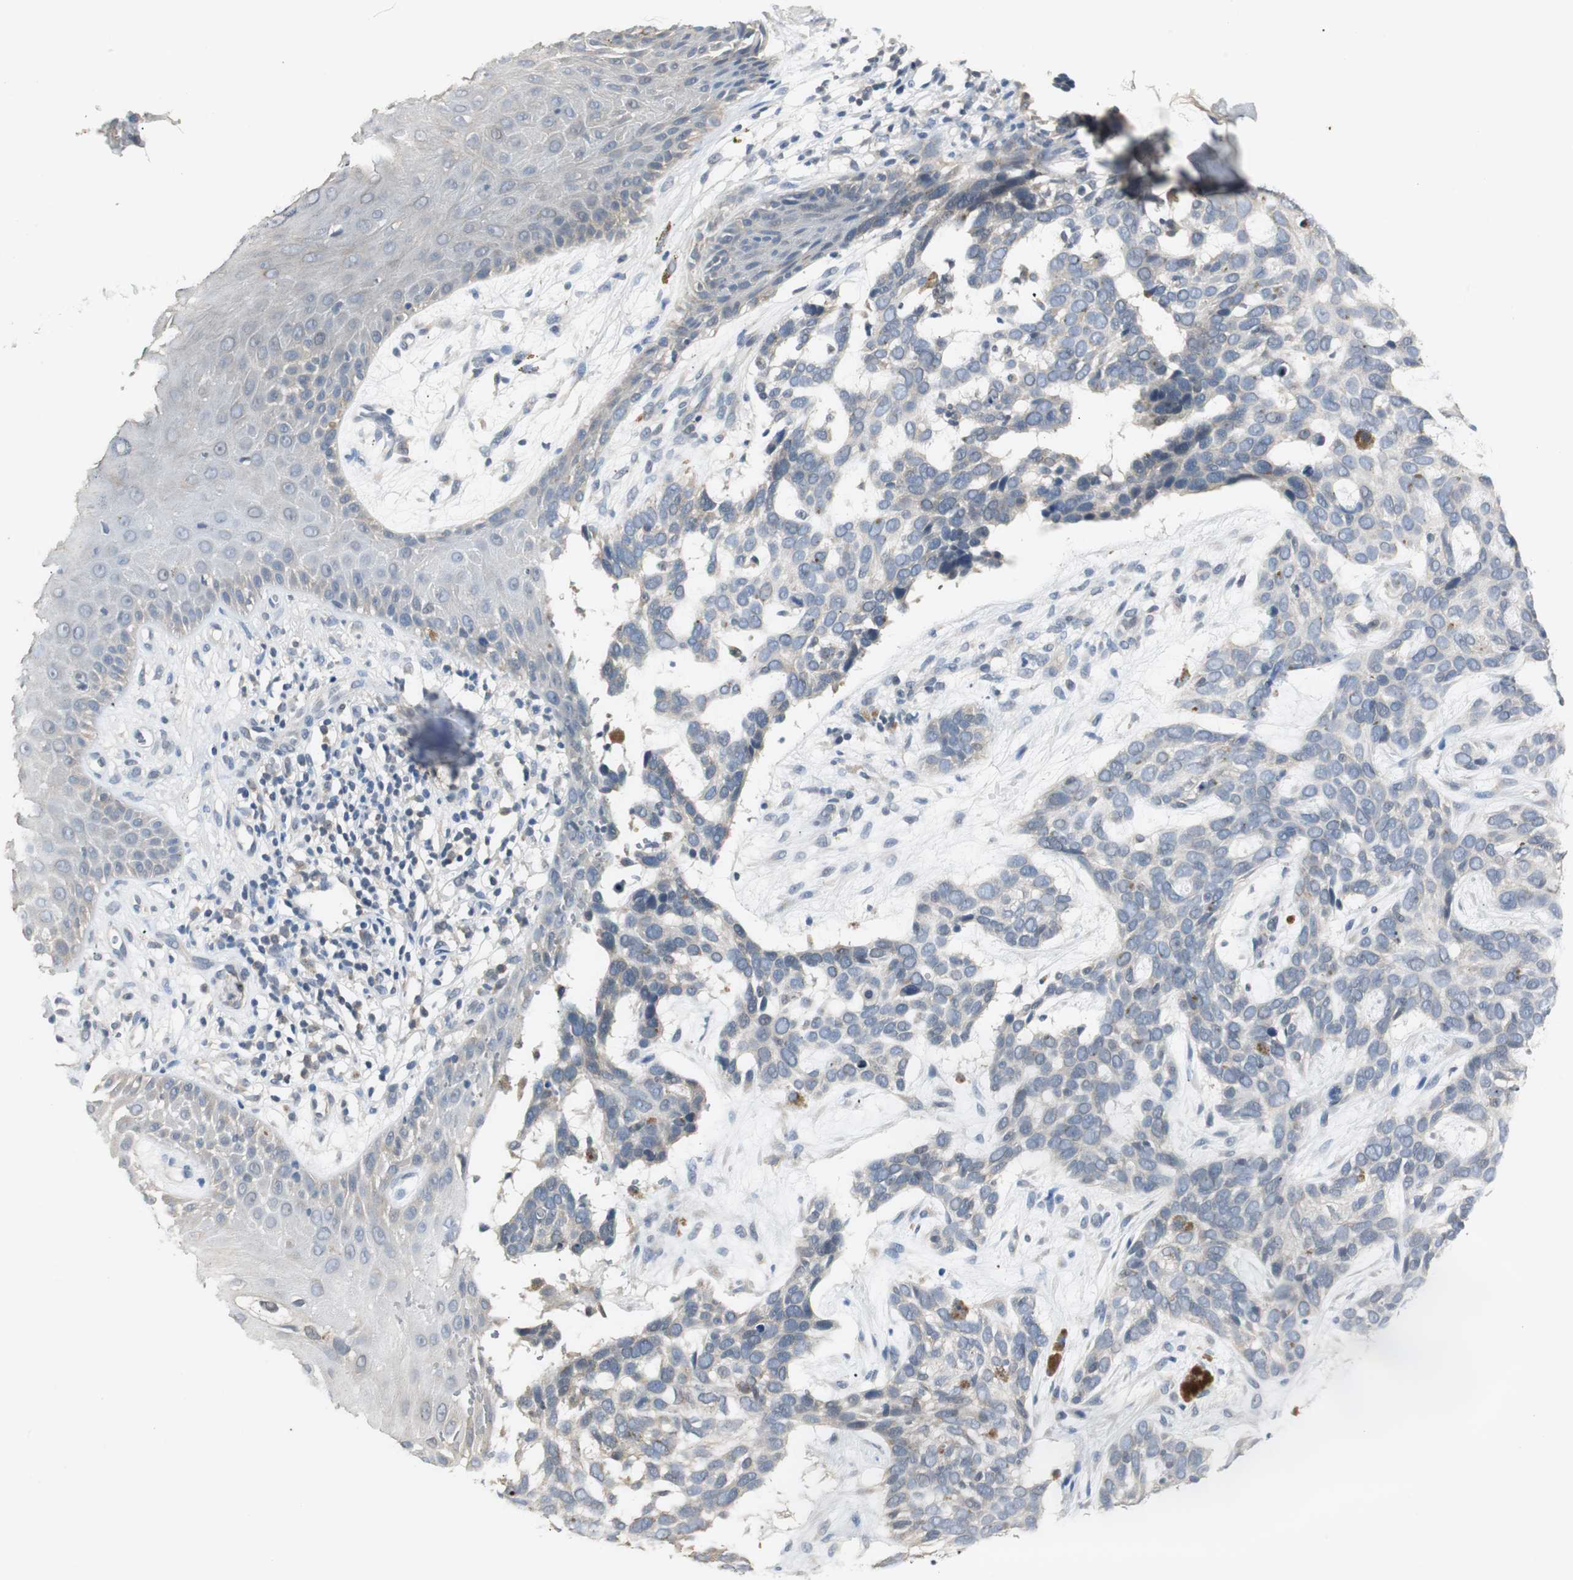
{"staining": {"intensity": "weak", "quantity": "<25%", "location": "cytoplasmic/membranous"}, "tissue": "skin cancer", "cell_type": "Tumor cells", "image_type": "cancer", "snomed": [{"axis": "morphology", "description": "Basal cell carcinoma"}, {"axis": "topography", "description": "Skin"}], "caption": "IHC of human basal cell carcinoma (skin) reveals no positivity in tumor cells.", "gene": "PTPRN2", "patient": {"sex": "male", "age": 87}}